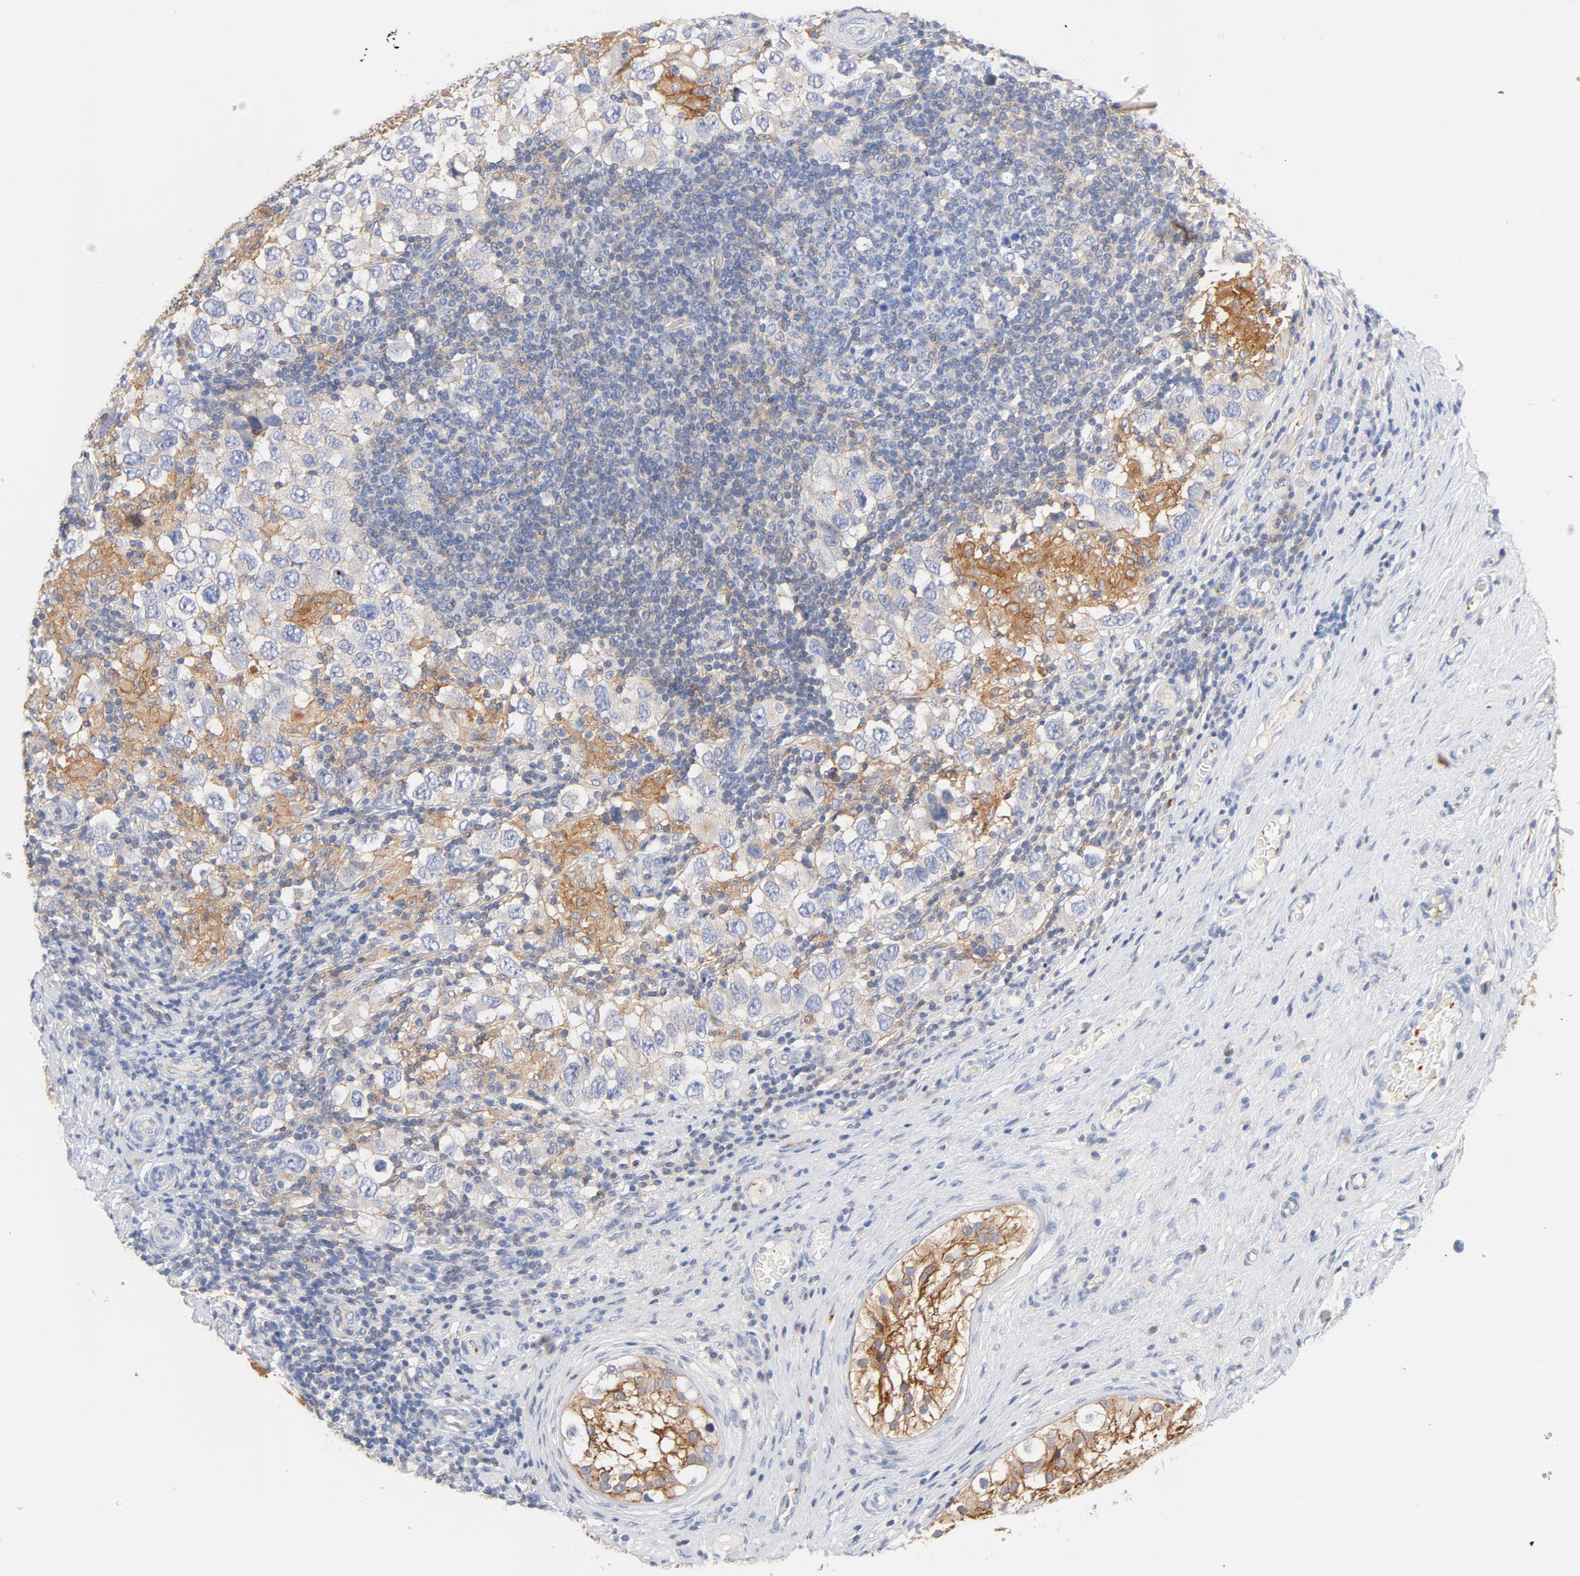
{"staining": {"intensity": "moderate", "quantity": "<25%", "location": "cytoplasmic/membranous"}, "tissue": "testis cancer", "cell_type": "Tumor cells", "image_type": "cancer", "snomed": [{"axis": "morphology", "description": "Carcinoma, Embryonal, NOS"}, {"axis": "topography", "description": "Testis"}], "caption": "A micrograph showing moderate cytoplasmic/membranous staining in about <25% of tumor cells in testis cancer (embryonal carcinoma), as visualized by brown immunohistochemical staining.", "gene": "SRC", "patient": {"sex": "male", "age": 21}}